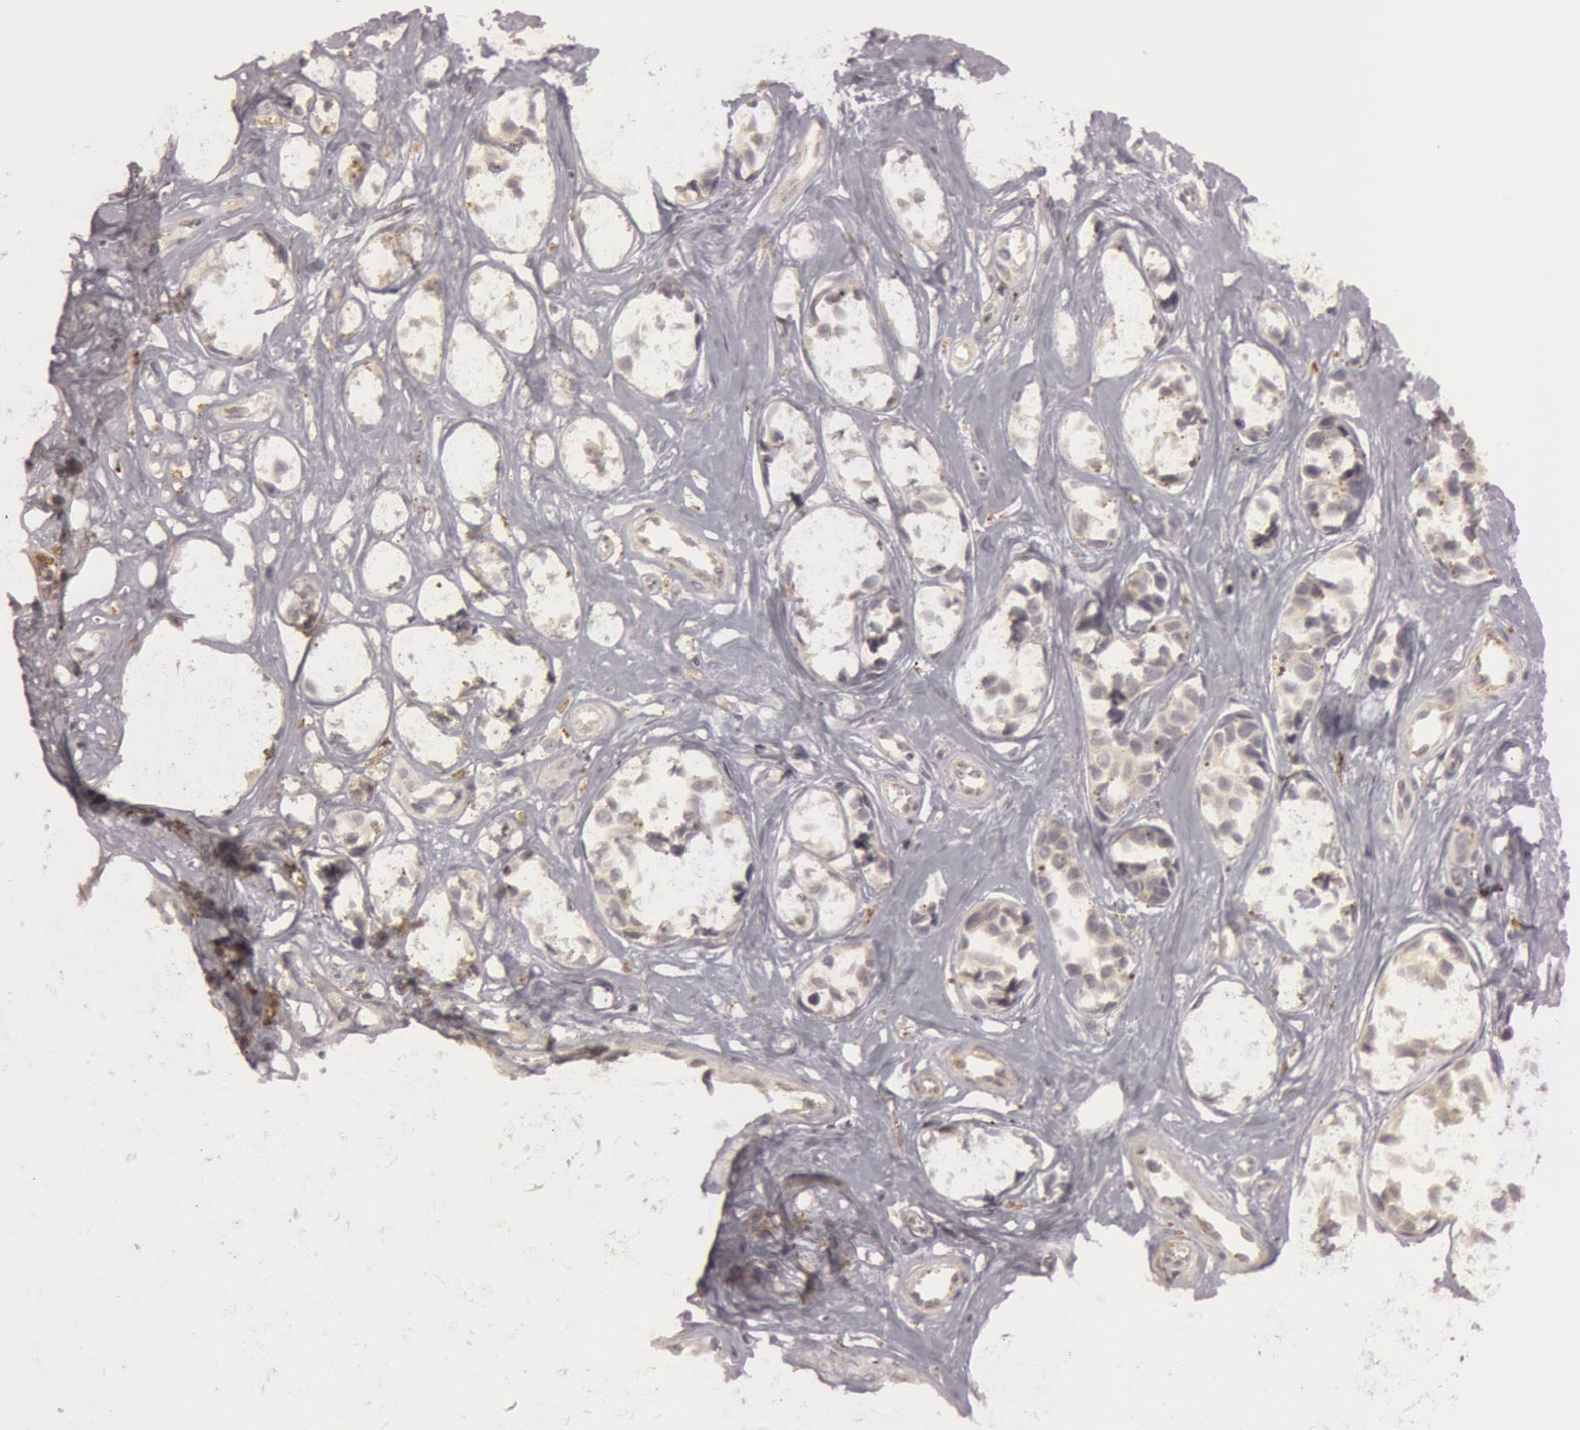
{"staining": {"intensity": "negative", "quantity": "none", "location": "none"}, "tissue": "melanoma", "cell_type": "Tumor cells", "image_type": "cancer", "snomed": [{"axis": "morphology", "description": "Malignant melanoma, NOS"}, {"axis": "topography", "description": "Skin"}], "caption": "Human malignant melanoma stained for a protein using immunohistochemistry (IHC) displays no staining in tumor cells.", "gene": "C7", "patient": {"sex": "male", "age": 79}}